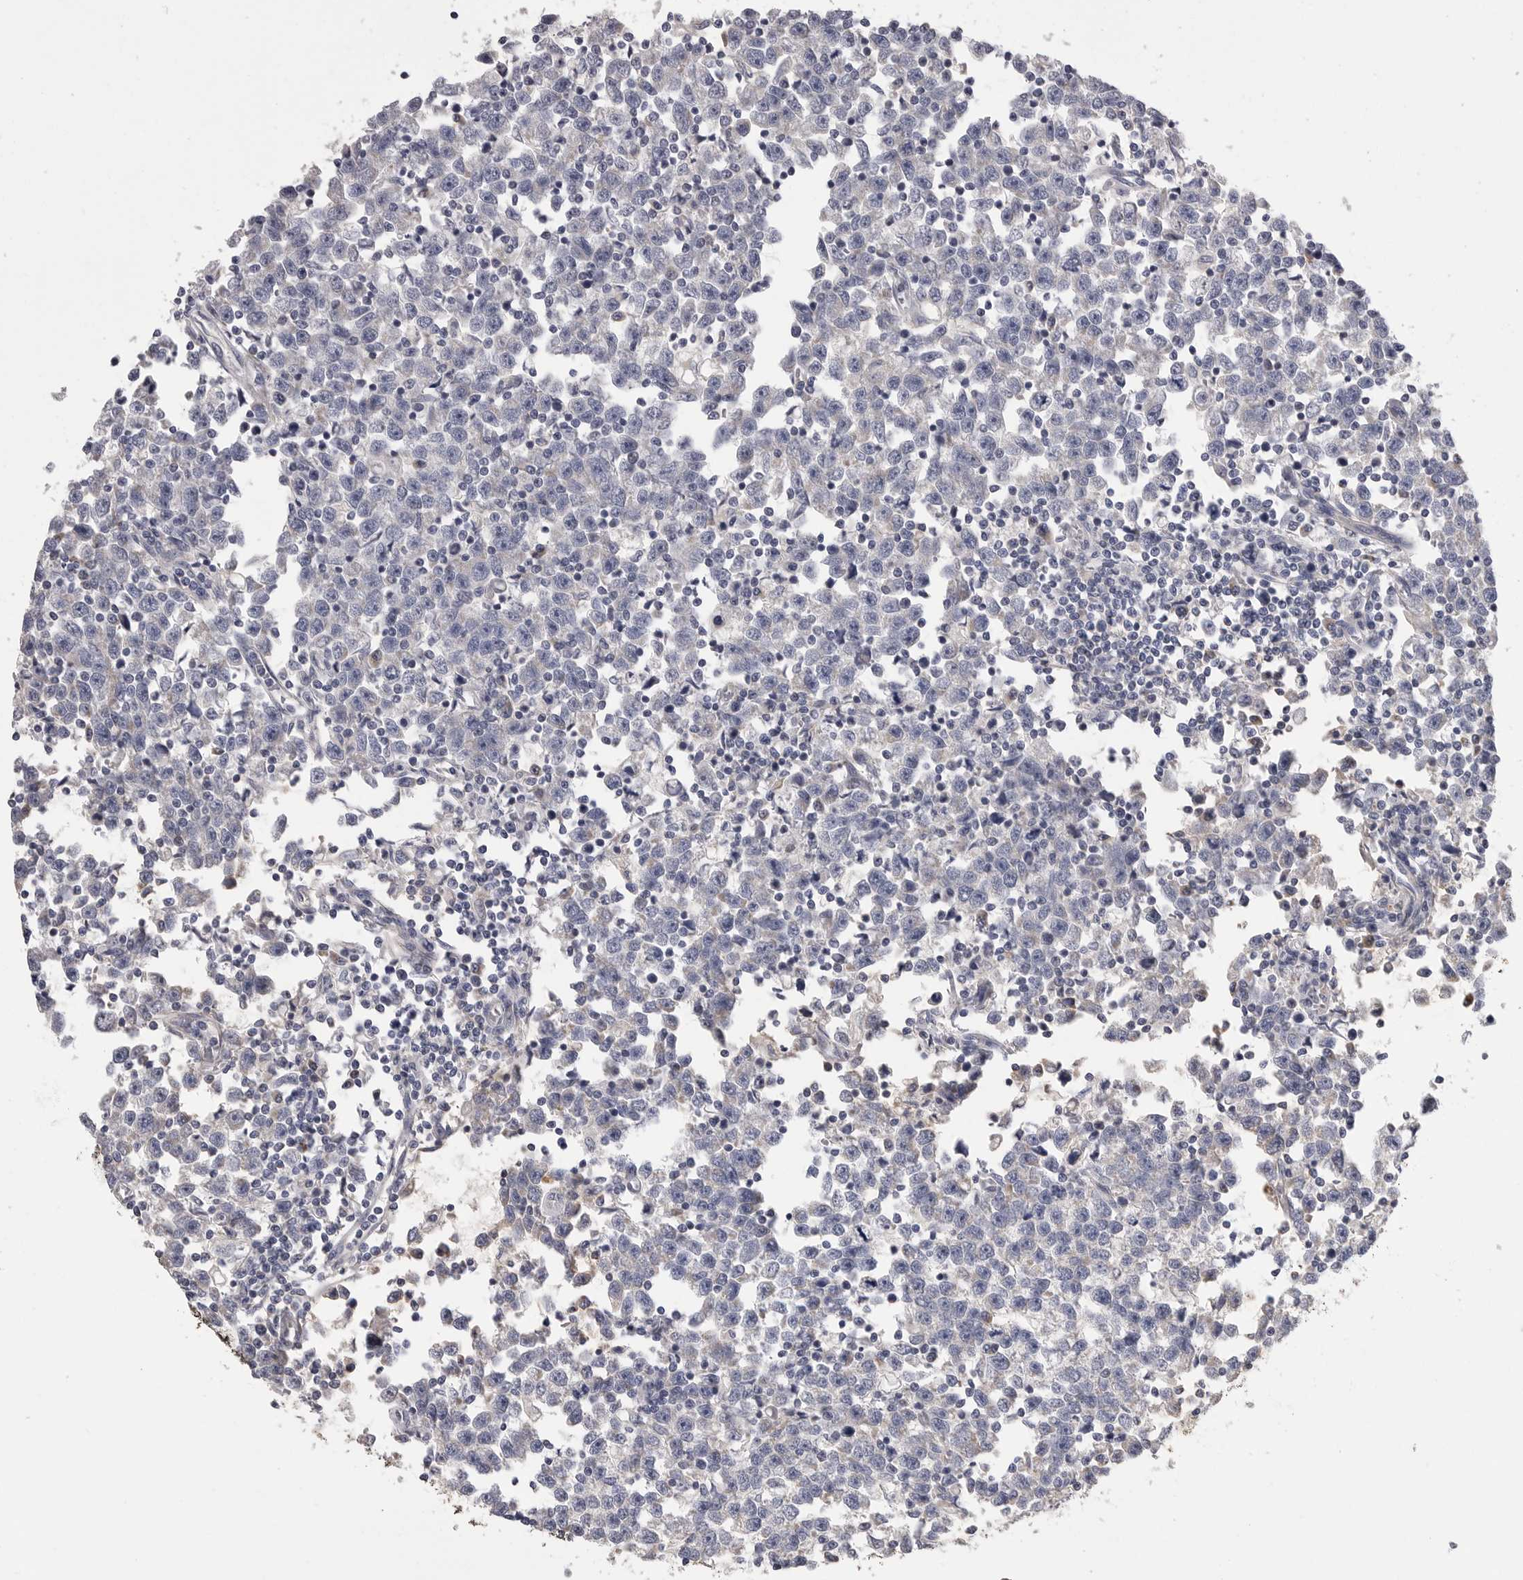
{"staining": {"intensity": "negative", "quantity": "none", "location": "none"}, "tissue": "testis cancer", "cell_type": "Tumor cells", "image_type": "cancer", "snomed": [{"axis": "morphology", "description": "Seminoma, NOS"}, {"axis": "topography", "description": "Testis"}], "caption": "A high-resolution image shows immunohistochemistry staining of testis seminoma, which demonstrates no significant staining in tumor cells. The staining is performed using DAB (3,3'-diaminobenzidine) brown chromogen with nuclei counter-stained in using hematoxylin.", "gene": "SDC3", "patient": {"sex": "male", "age": 43}}